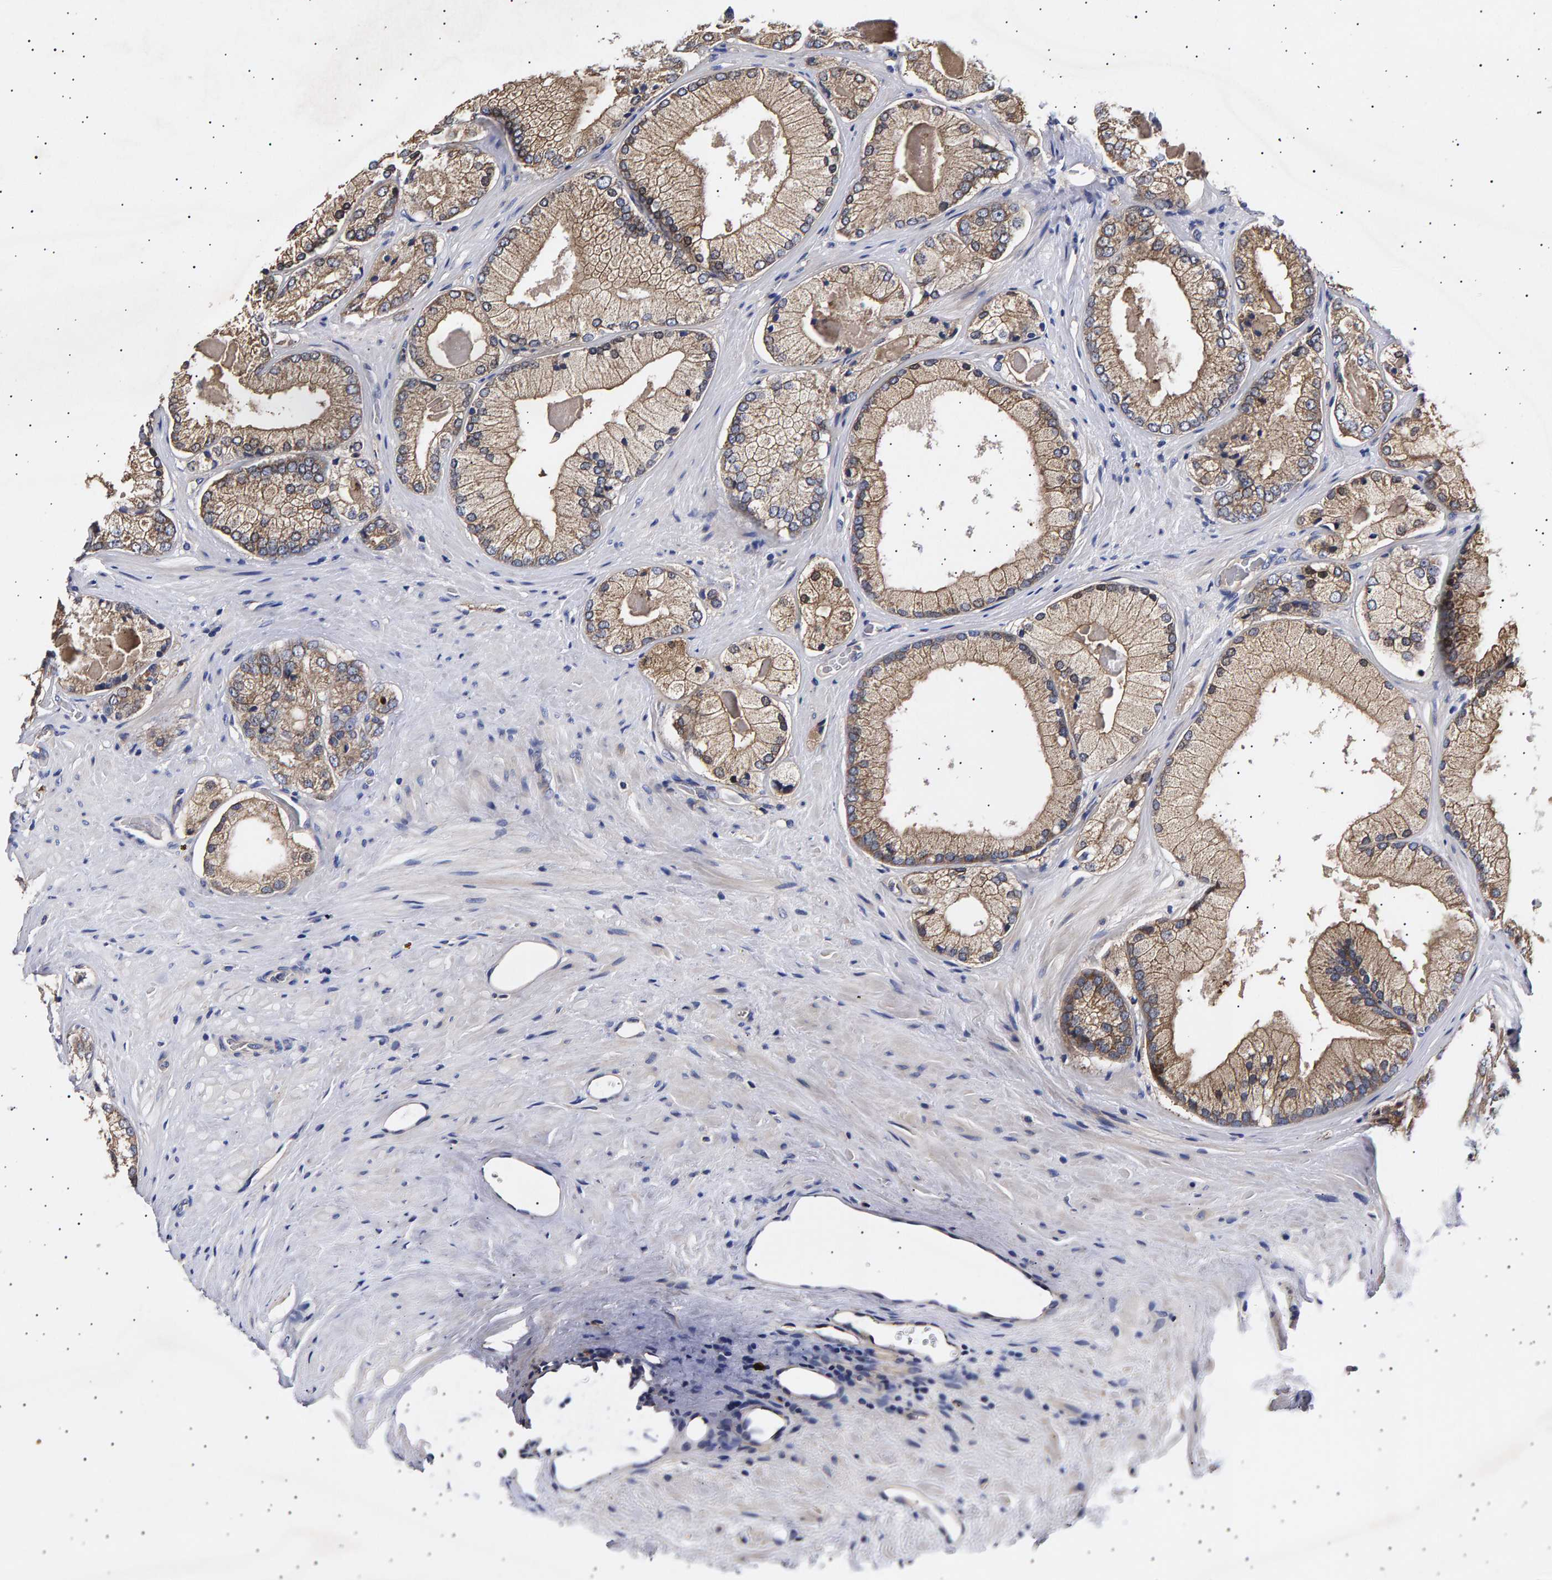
{"staining": {"intensity": "weak", "quantity": ">75%", "location": "cytoplasmic/membranous"}, "tissue": "prostate cancer", "cell_type": "Tumor cells", "image_type": "cancer", "snomed": [{"axis": "morphology", "description": "Adenocarcinoma, Low grade"}, {"axis": "topography", "description": "Prostate"}], "caption": "Protein analysis of prostate cancer tissue reveals weak cytoplasmic/membranous expression in approximately >75% of tumor cells.", "gene": "ANKRD40", "patient": {"sex": "male", "age": 65}}